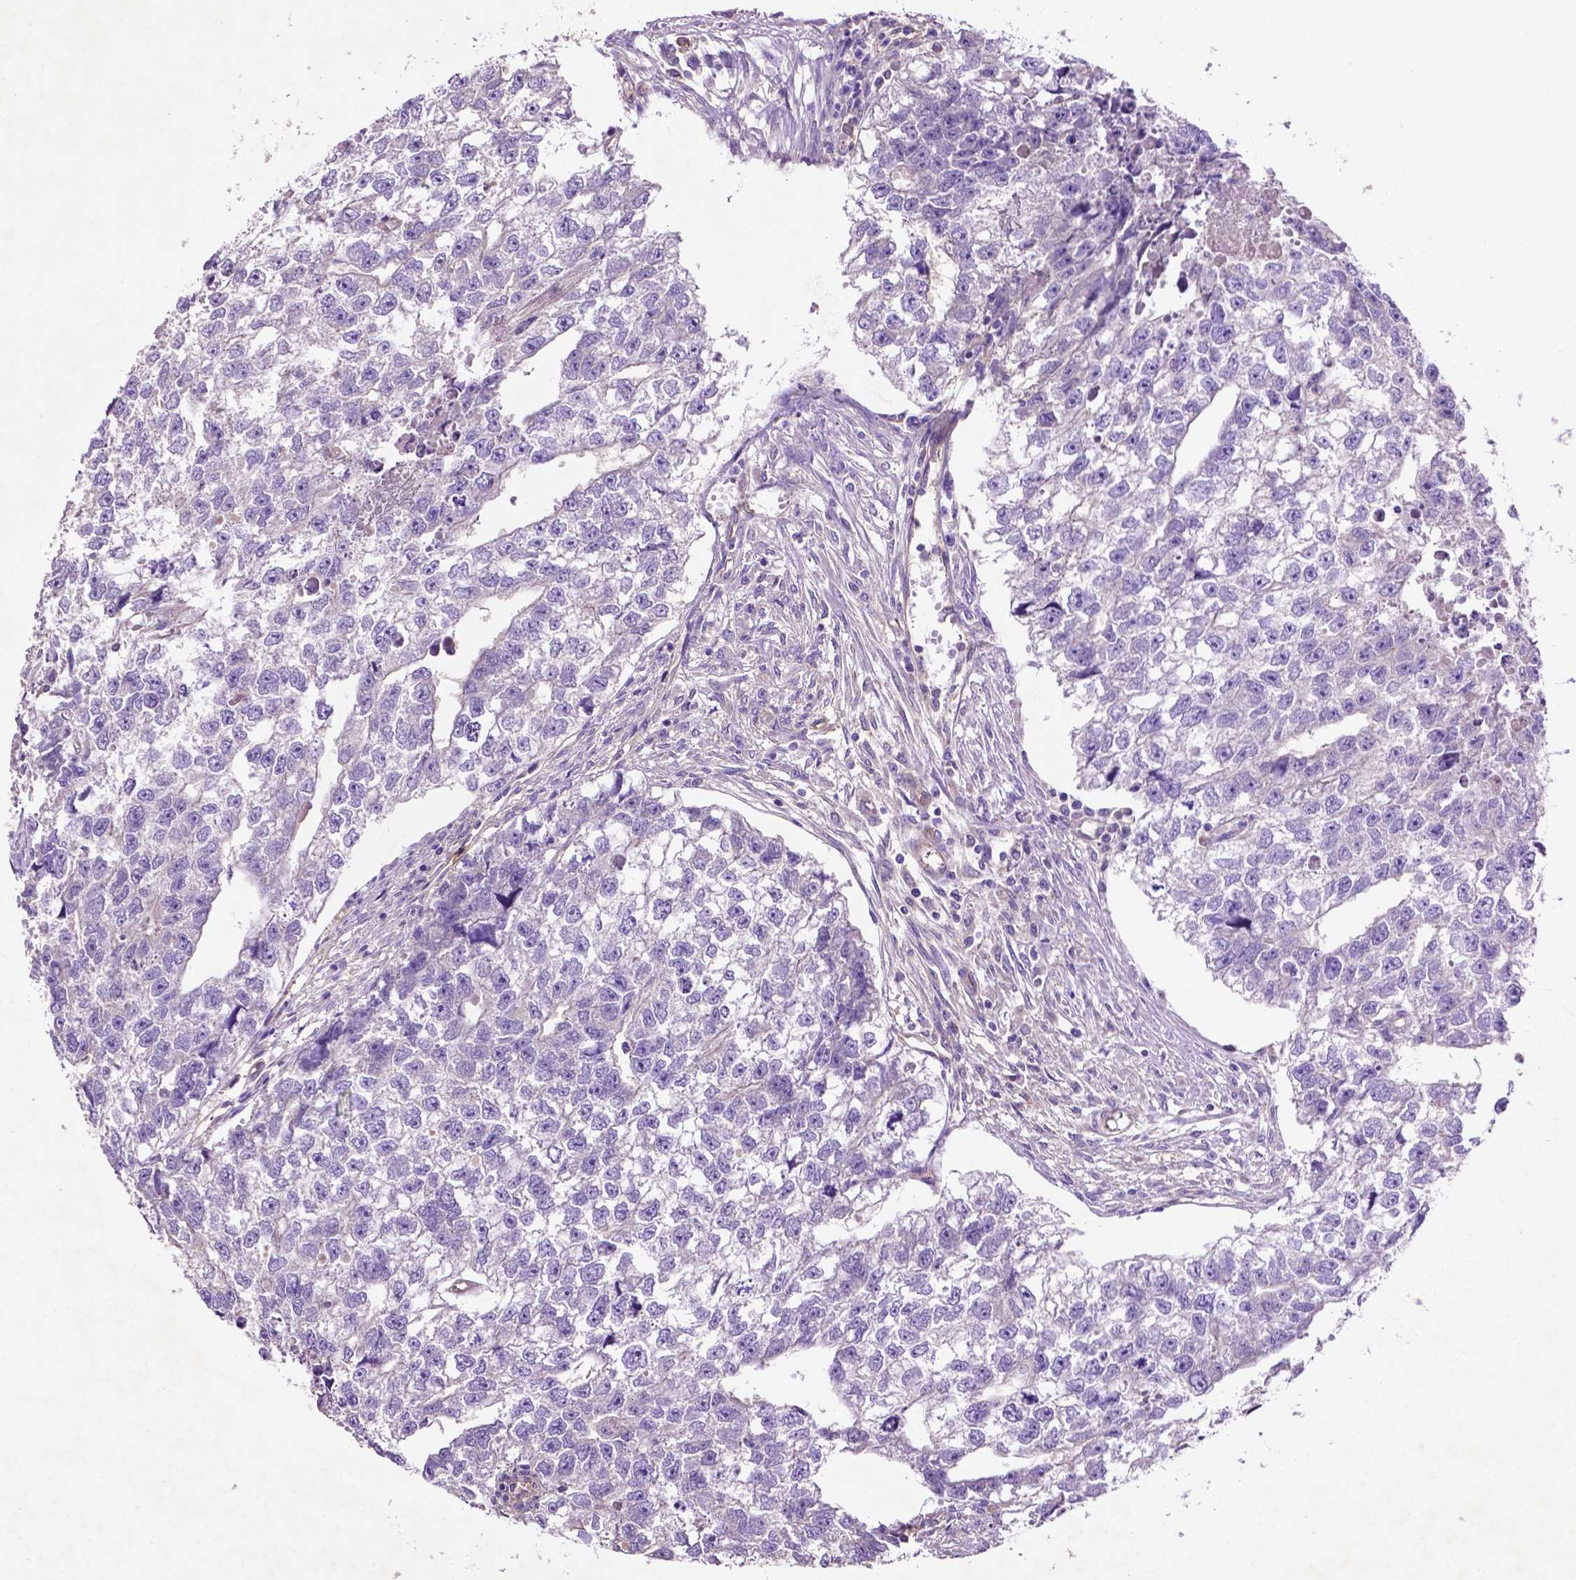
{"staining": {"intensity": "negative", "quantity": "none", "location": "none"}, "tissue": "testis cancer", "cell_type": "Tumor cells", "image_type": "cancer", "snomed": [{"axis": "morphology", "description": "Carcinoma, Embryonal, NOS"}, {"axis": "morphology", "description": "Teratoma, malignant, NOS"}, {"axis": "topography", "description": "Testis"}], "caption": "Immunohistochemistry of testis cancer demonstrates no staining in tumor cells.", "gene": "GDPD5", "patient": {"sex": "male", "age": 44}}